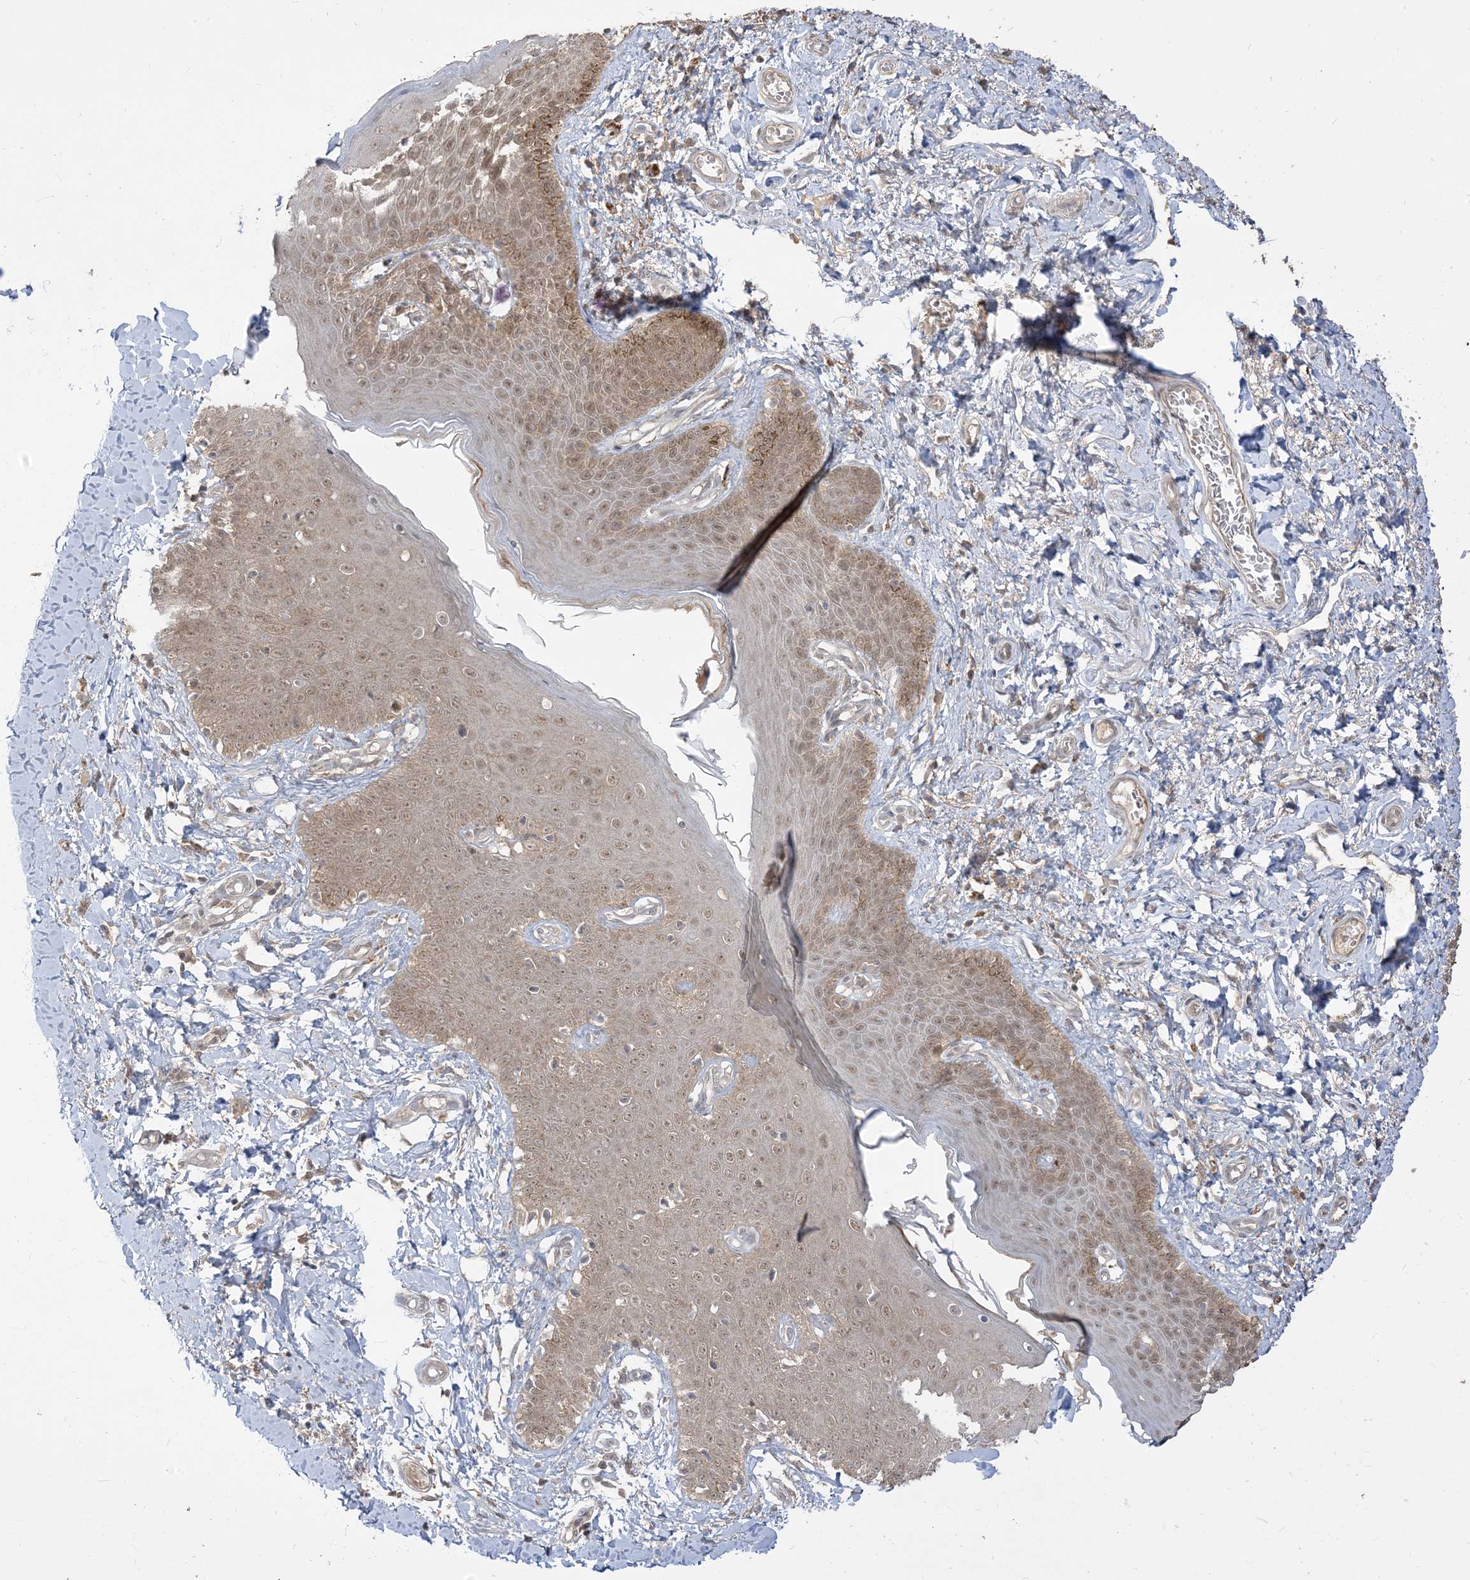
{"staining": {"intensity": "moderate", "quantity": "25%-75%", "location": "cytoplasmic/membranous,nuclear"}, "tissue": "skin", "cell_type": "Epidermal cells", "image_type": "normal", "snomed": [{"axis": "morphology", "description": "Normal tissue, NOS"}, {"axis": "topography", "description": "Vulva"}], "caption": "DAB (3,3'-diaminobenzidine) immunohistochemical staining of normal skin reveals moderate cytoplasmic/membranous,nuclear protein staining in about 25%-75% of epidermal cells. (Brightfield microscopy of DAB IHC at high magnification).", "gene": "TBCC", "patient": {"sex": "female", "age": 66}}